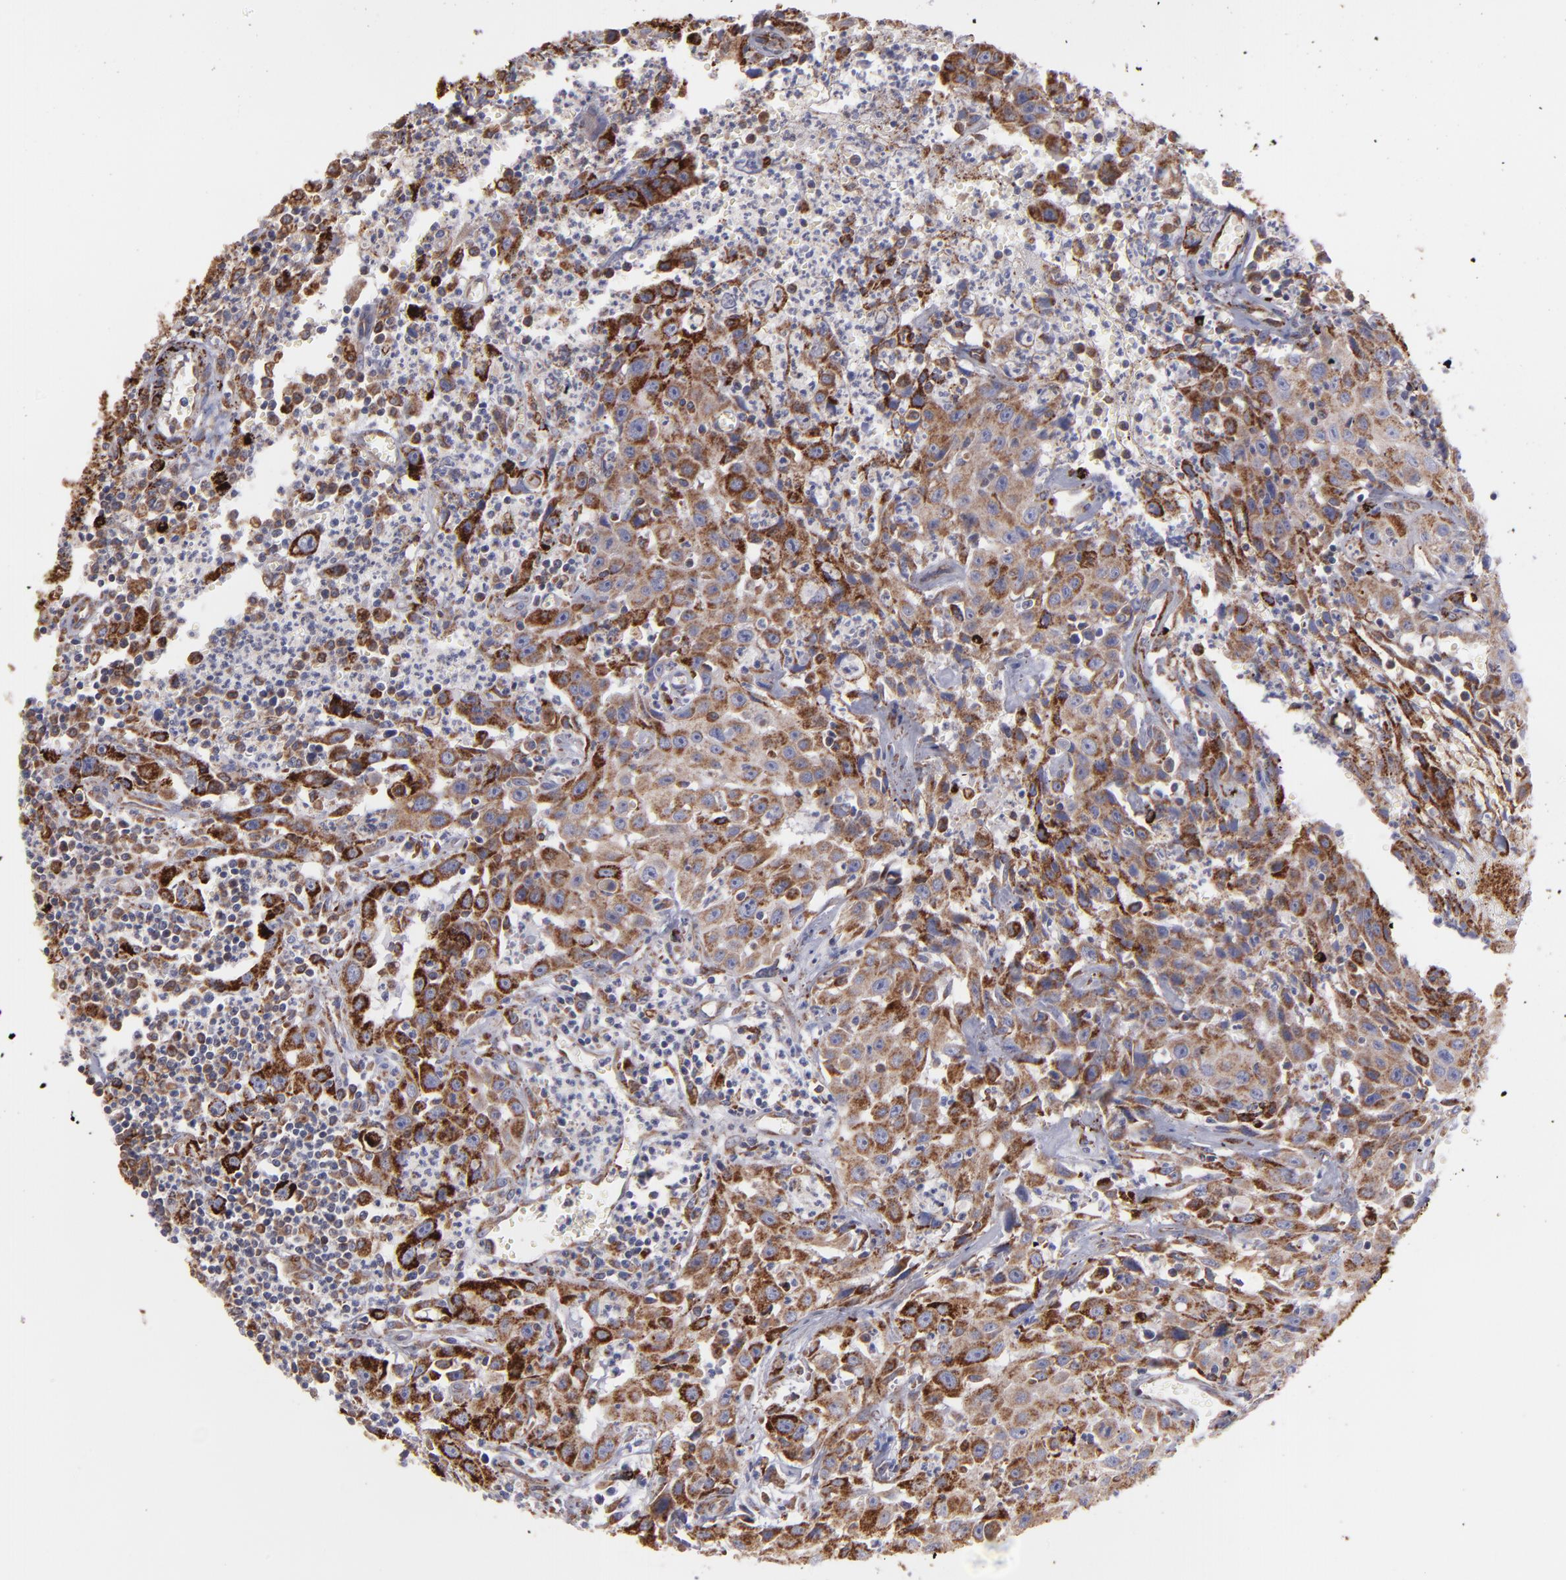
{"staining": {"intensity": "strong", "quantity": ">75%", "location": "cytoplasmic/membranous"}, "tissue": "urothelial cancer", "cell_type": "Tumor cells", "image_type": "cancer", "snomed": [{"axis": "morphology", "description": "Urothelial carcinoma, High grade"}, {"axis": "topography", "description": "Urinary bladder"}], "caption": "IHC staining of urothelial cancer, which exhibits high levels of strong cytoplasmic/membranous positivity in about >75% of tumor cells indicating strong cytoplasmic/membranous protein positivity. The staining was performed using DAB (3,3'-diaminobenzidine) (brown) for protein detection and nuclei were counterstained in hematoxylin (blue).", "gene": "MAOB", "patient": {"sex": "male", "age": 66}}